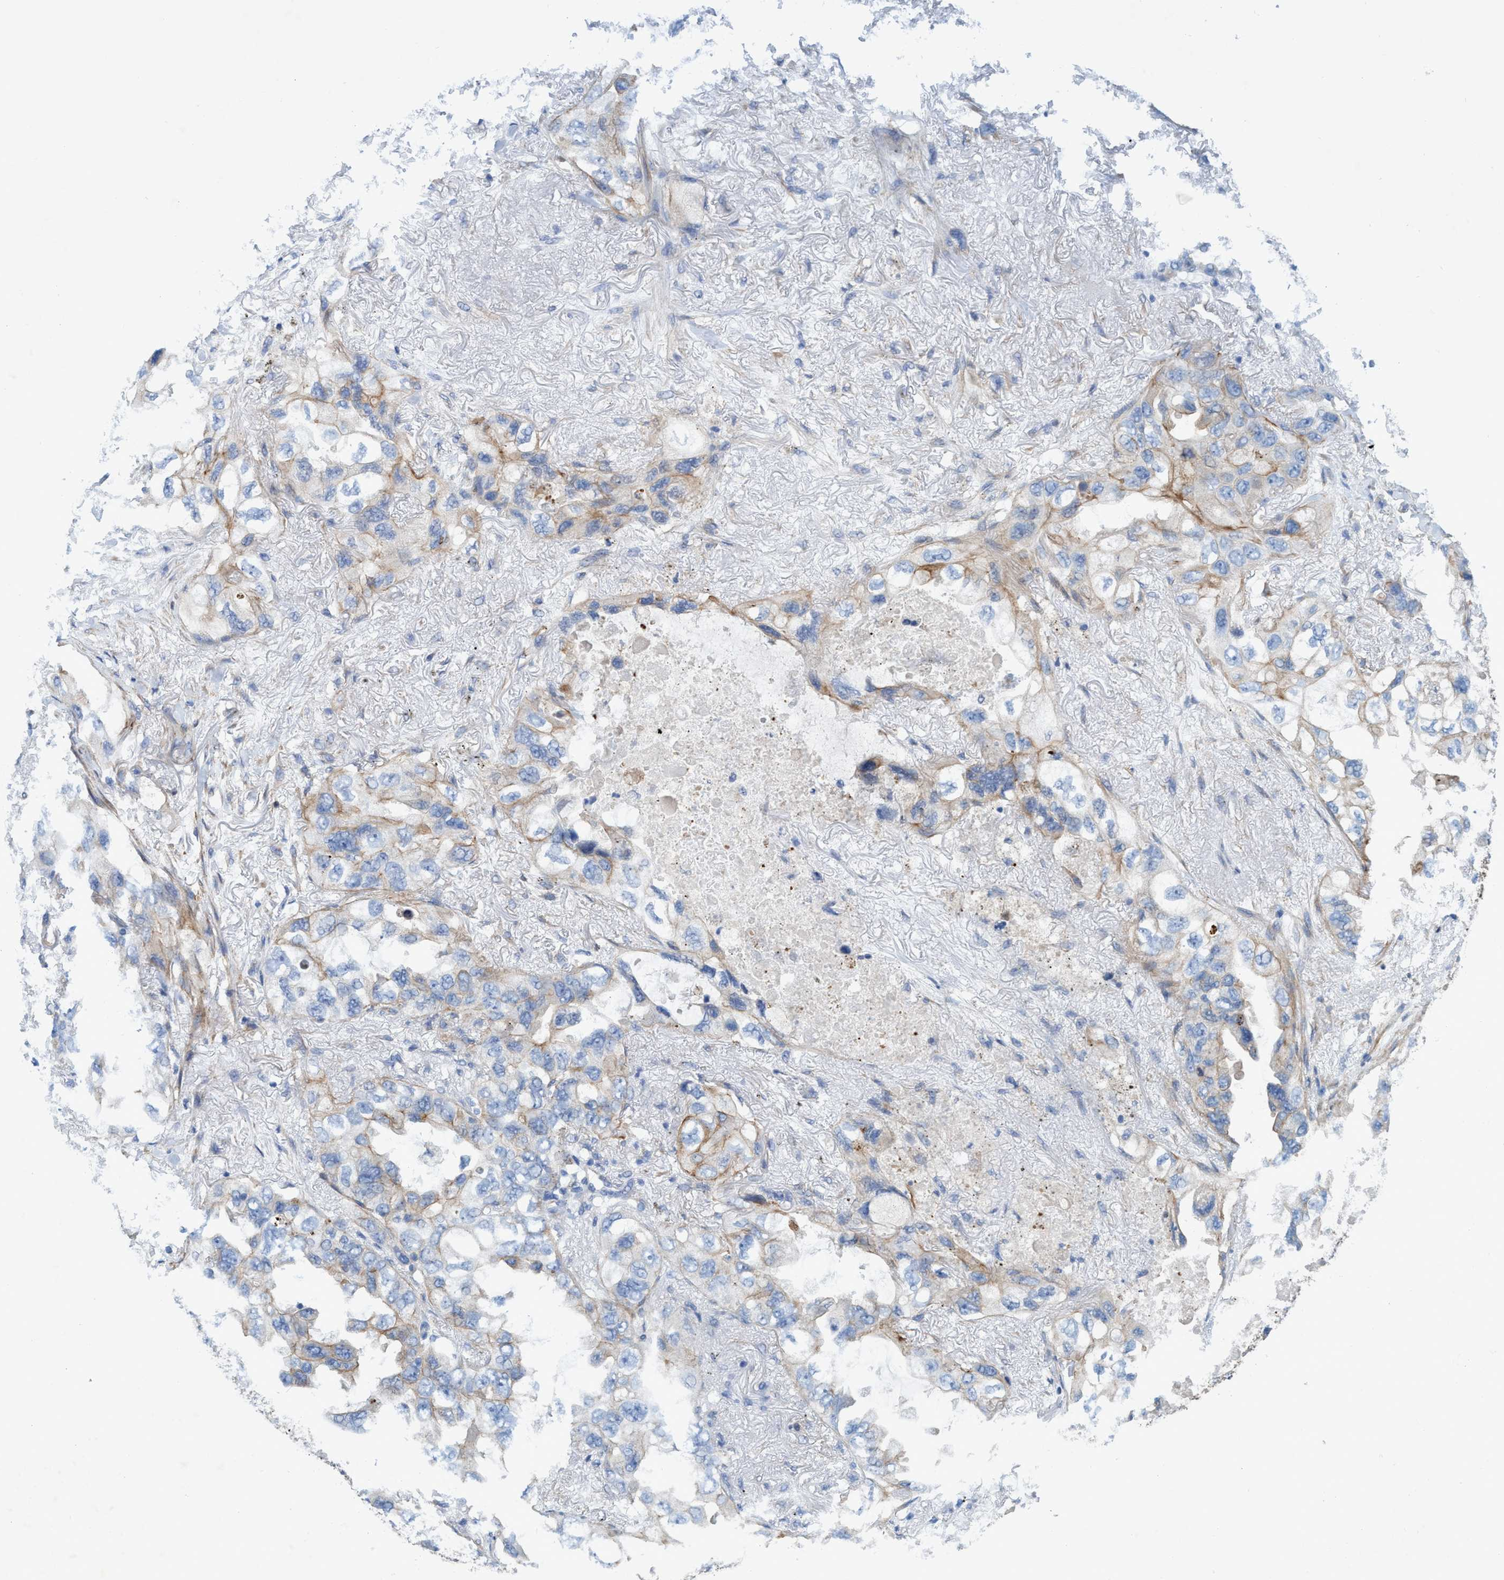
{"staining": {"intensity": "moderate", "quantity": "<25%", "location": "cytoplasmic/membranous"}, "tissue": "lung cancer", "cell_type": "Tumor cells", "image_type": "cancer", "snomed": [{"axis": "morphology", "description": "Squamous cell carcinoma, NOS"}, {"axis": "topography", "description": "Lung"}], "caption": "Protein staining reveals moderate cytoplasmic/membranous positivity in about <25% of tumor cells in lung squamous cell carcinoma.", "gene": "GULP1", "patient": {"sex": "female", "age": 73}}